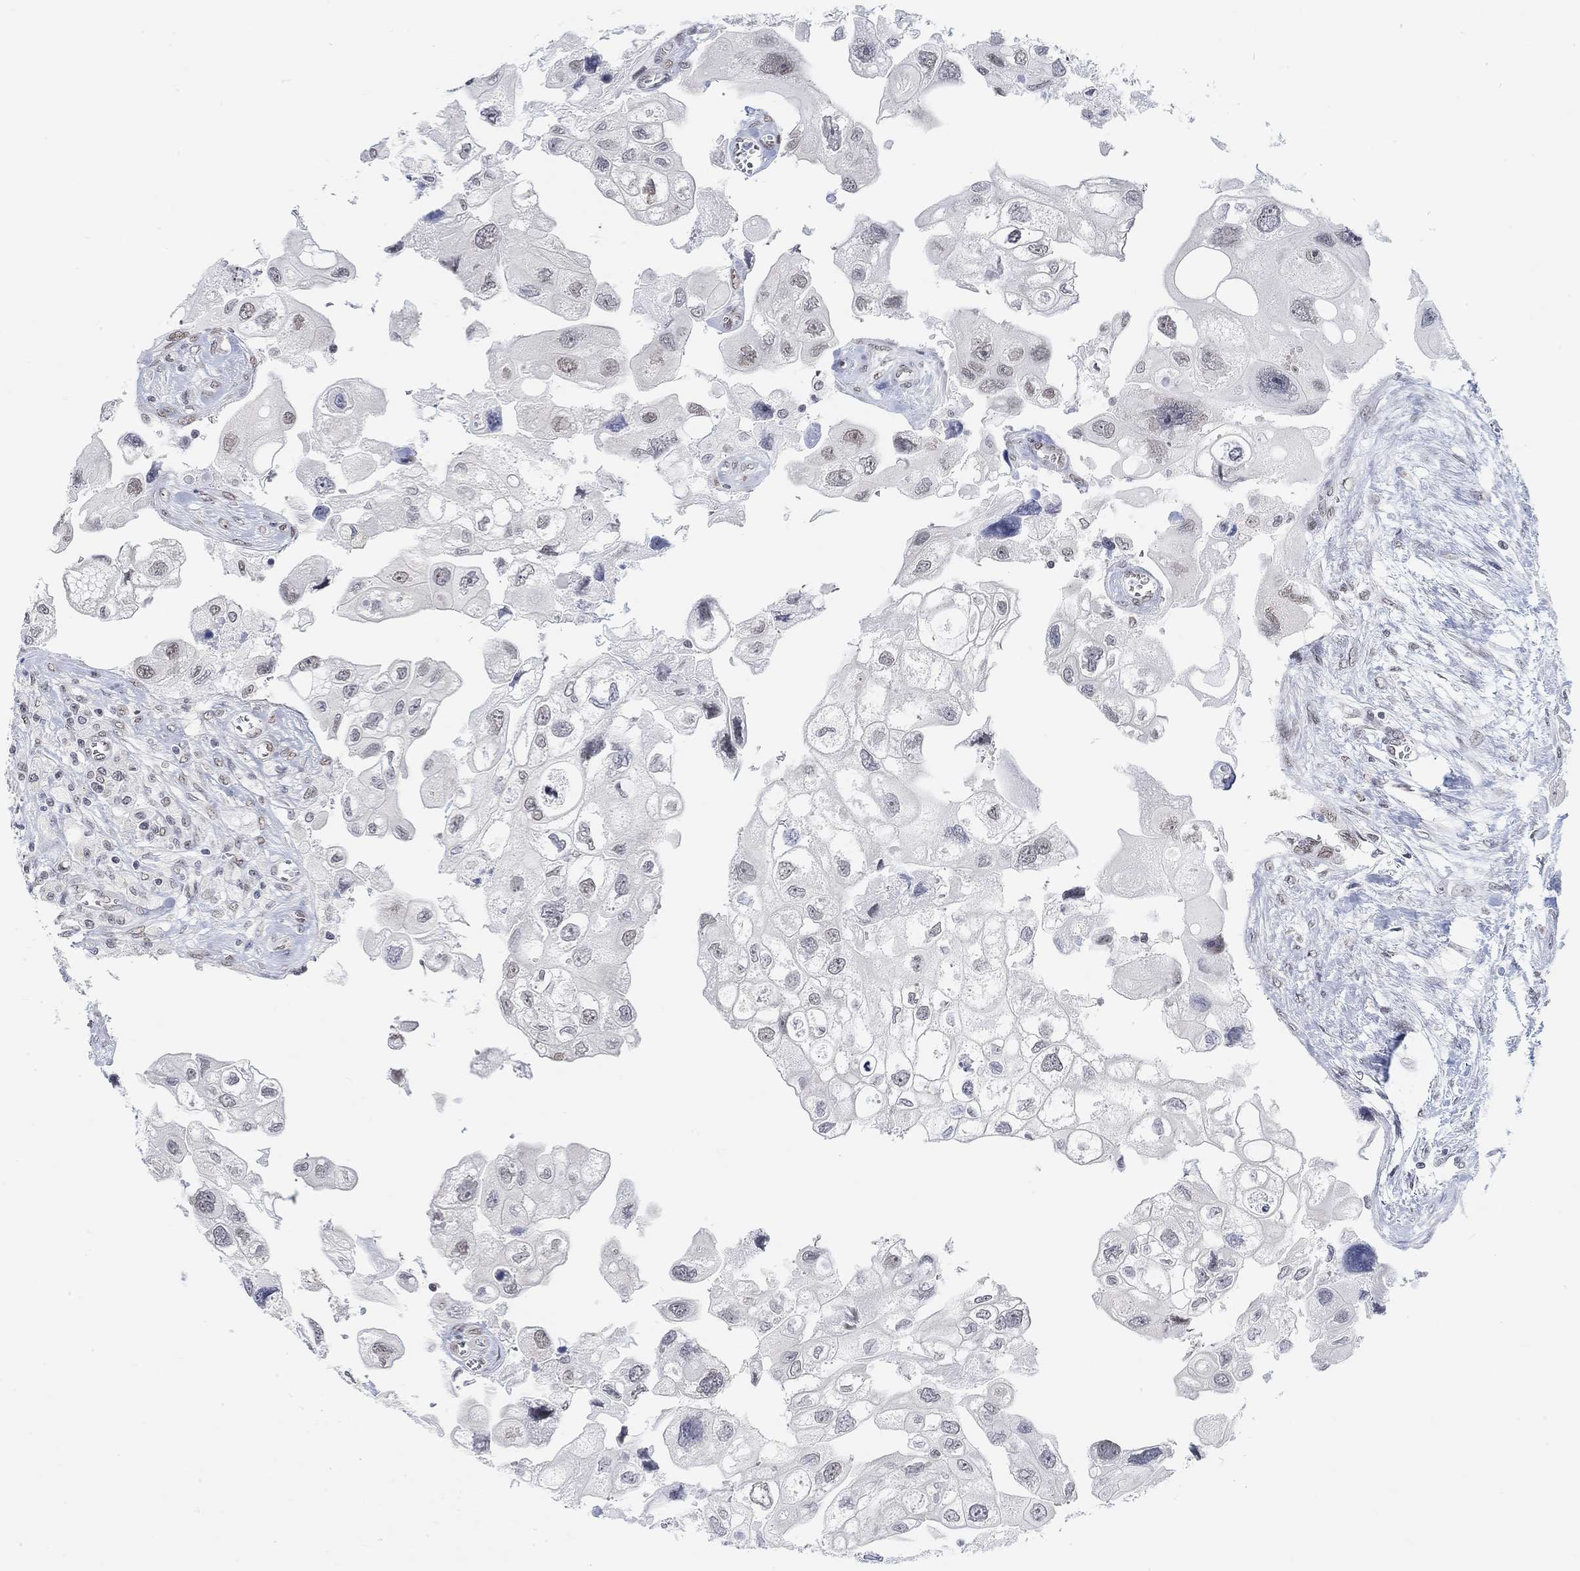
{"staining": {"intensity": "weak", "quantity": "<25%", "location": "nuclear"}, "tissue": "urothelial cancer", "cell_type": "Tumor cells", "image_type": "cancer", "snomed": [{"axis": "morphology", "description": "Urothelial carcinoma, High grade"}, {"axis": "topography", "description": "Urinary bladder"}], "caption": "The micrograph demonstrates no staining of tumor cells in high-grade urothelial carcinoma. (Stains: DAB immunohistochemistry (IHC) with hematoxylin counter stain, Microscopy: brightfield microscopy at high magnification).", "gene": "PURG", "patient": {"sex": "male", "age": 59}}